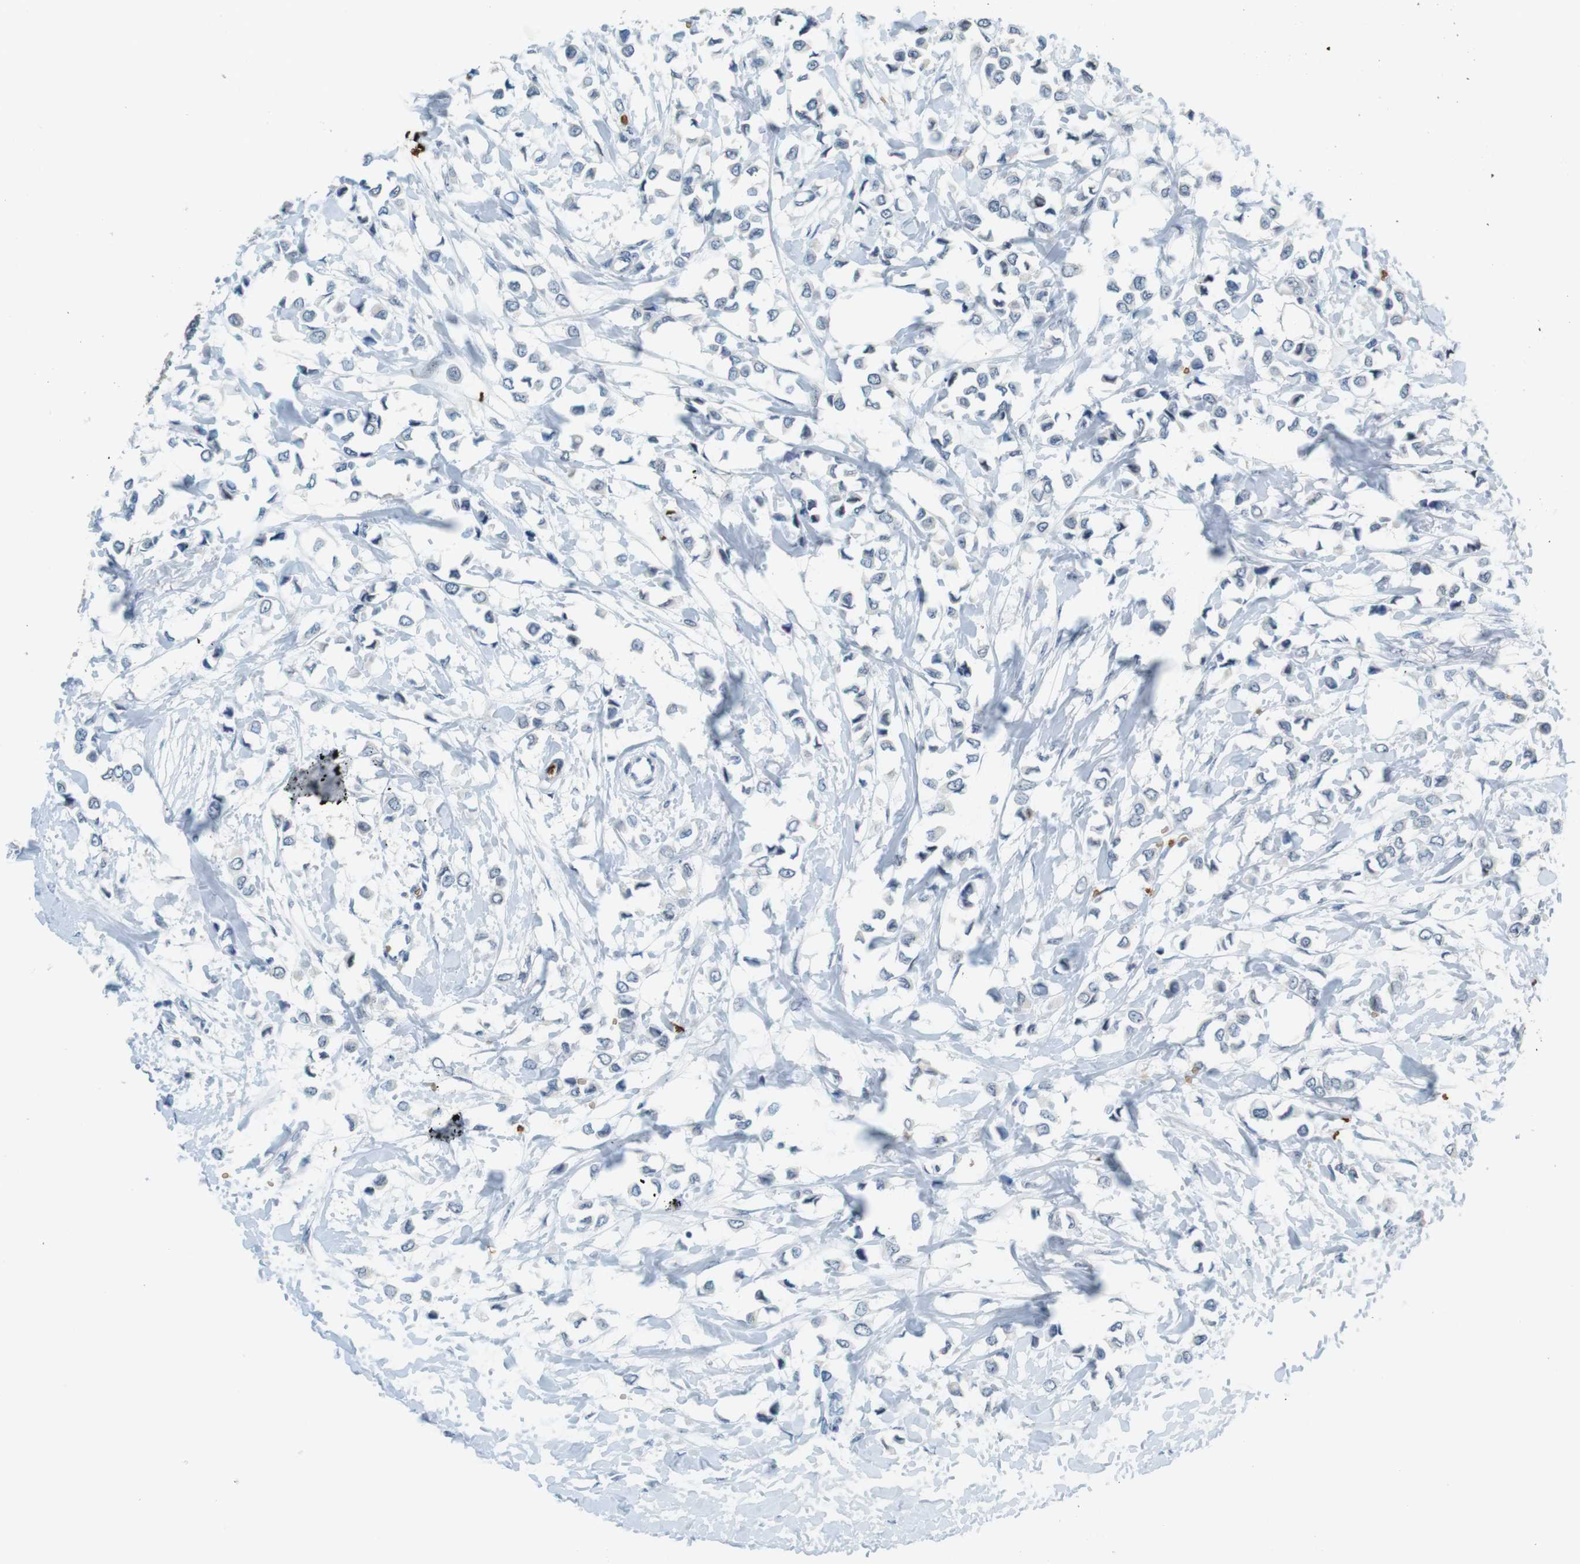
{"staining": {"intensity": "negative", "quantity": "none", "location": "none"}, "tissue": "breast cancer", "cell_type": "Tumor cells", "image_type": "cancer", "snomed": [{"axis": "morphology", "description": "Lobular carcinoma"}, {"axis": "topography", "description": "Breast"}], "caption": "Human breast cancer stained for a protein using immunohistochemistry (IHC) demonstrates no expression in tumor cells.", "gene": "SLC4A1", "patient": {"sex": "female", "age": 51}}